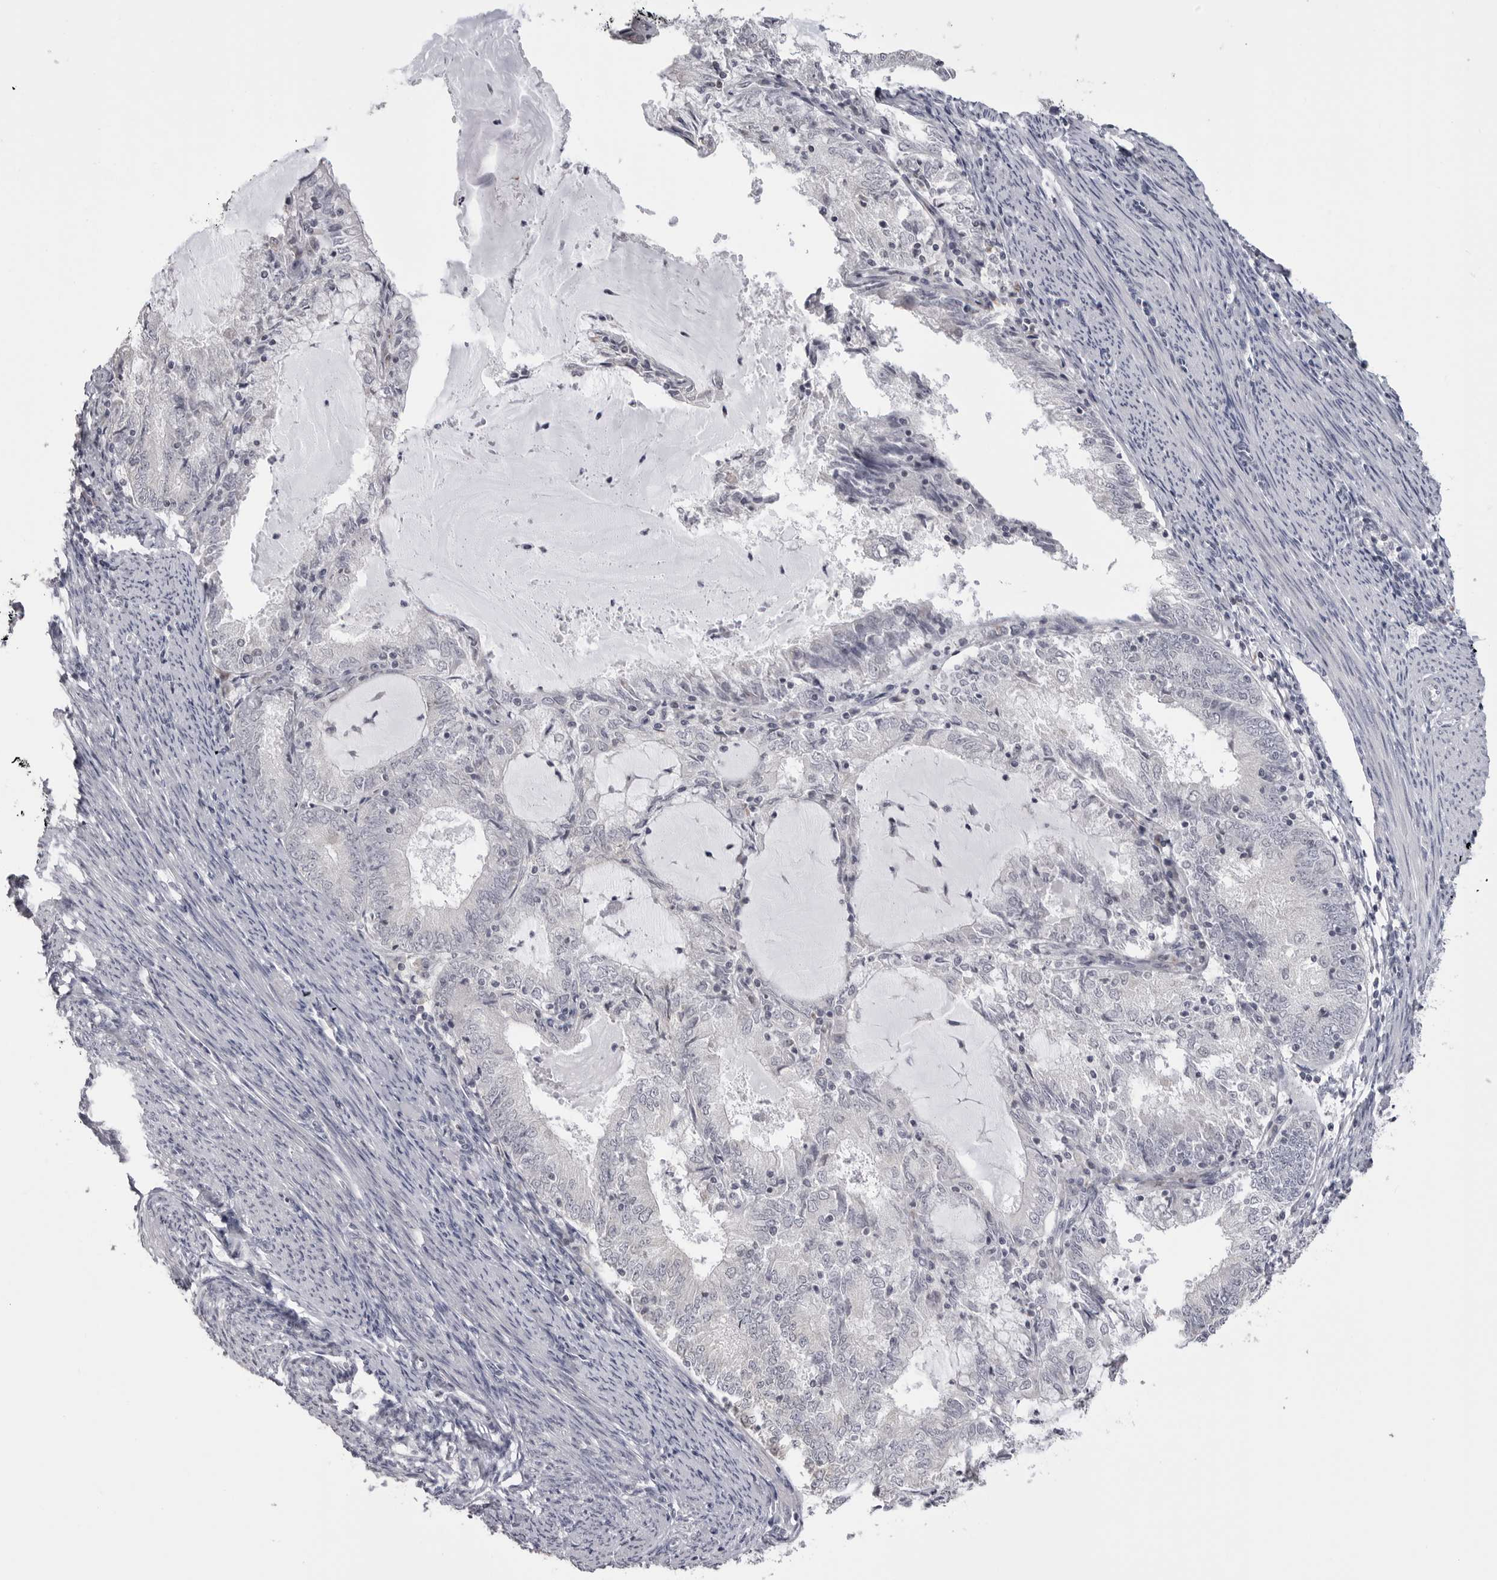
{"staining": {"intensity": "negative", "quantity": "none", "location": "none"}, "tissue": "endometrial cancer", "cell_type": "Tumor cells", "image_type": "cancer", "snomed": [{"axis": "morphology", "description": "Adenocarcinoma, NOS"}, {"axis": "topography", "description": "Endometrium"}], "caption": "A high-resolution micrograph shows immunohistochemistry (IHC) staining of adenocarcinoma (endometrial), which shows no significant positivity in tumor cells.", "gene": "GPN2", "patient": {"sex": "female", "age": 57}}